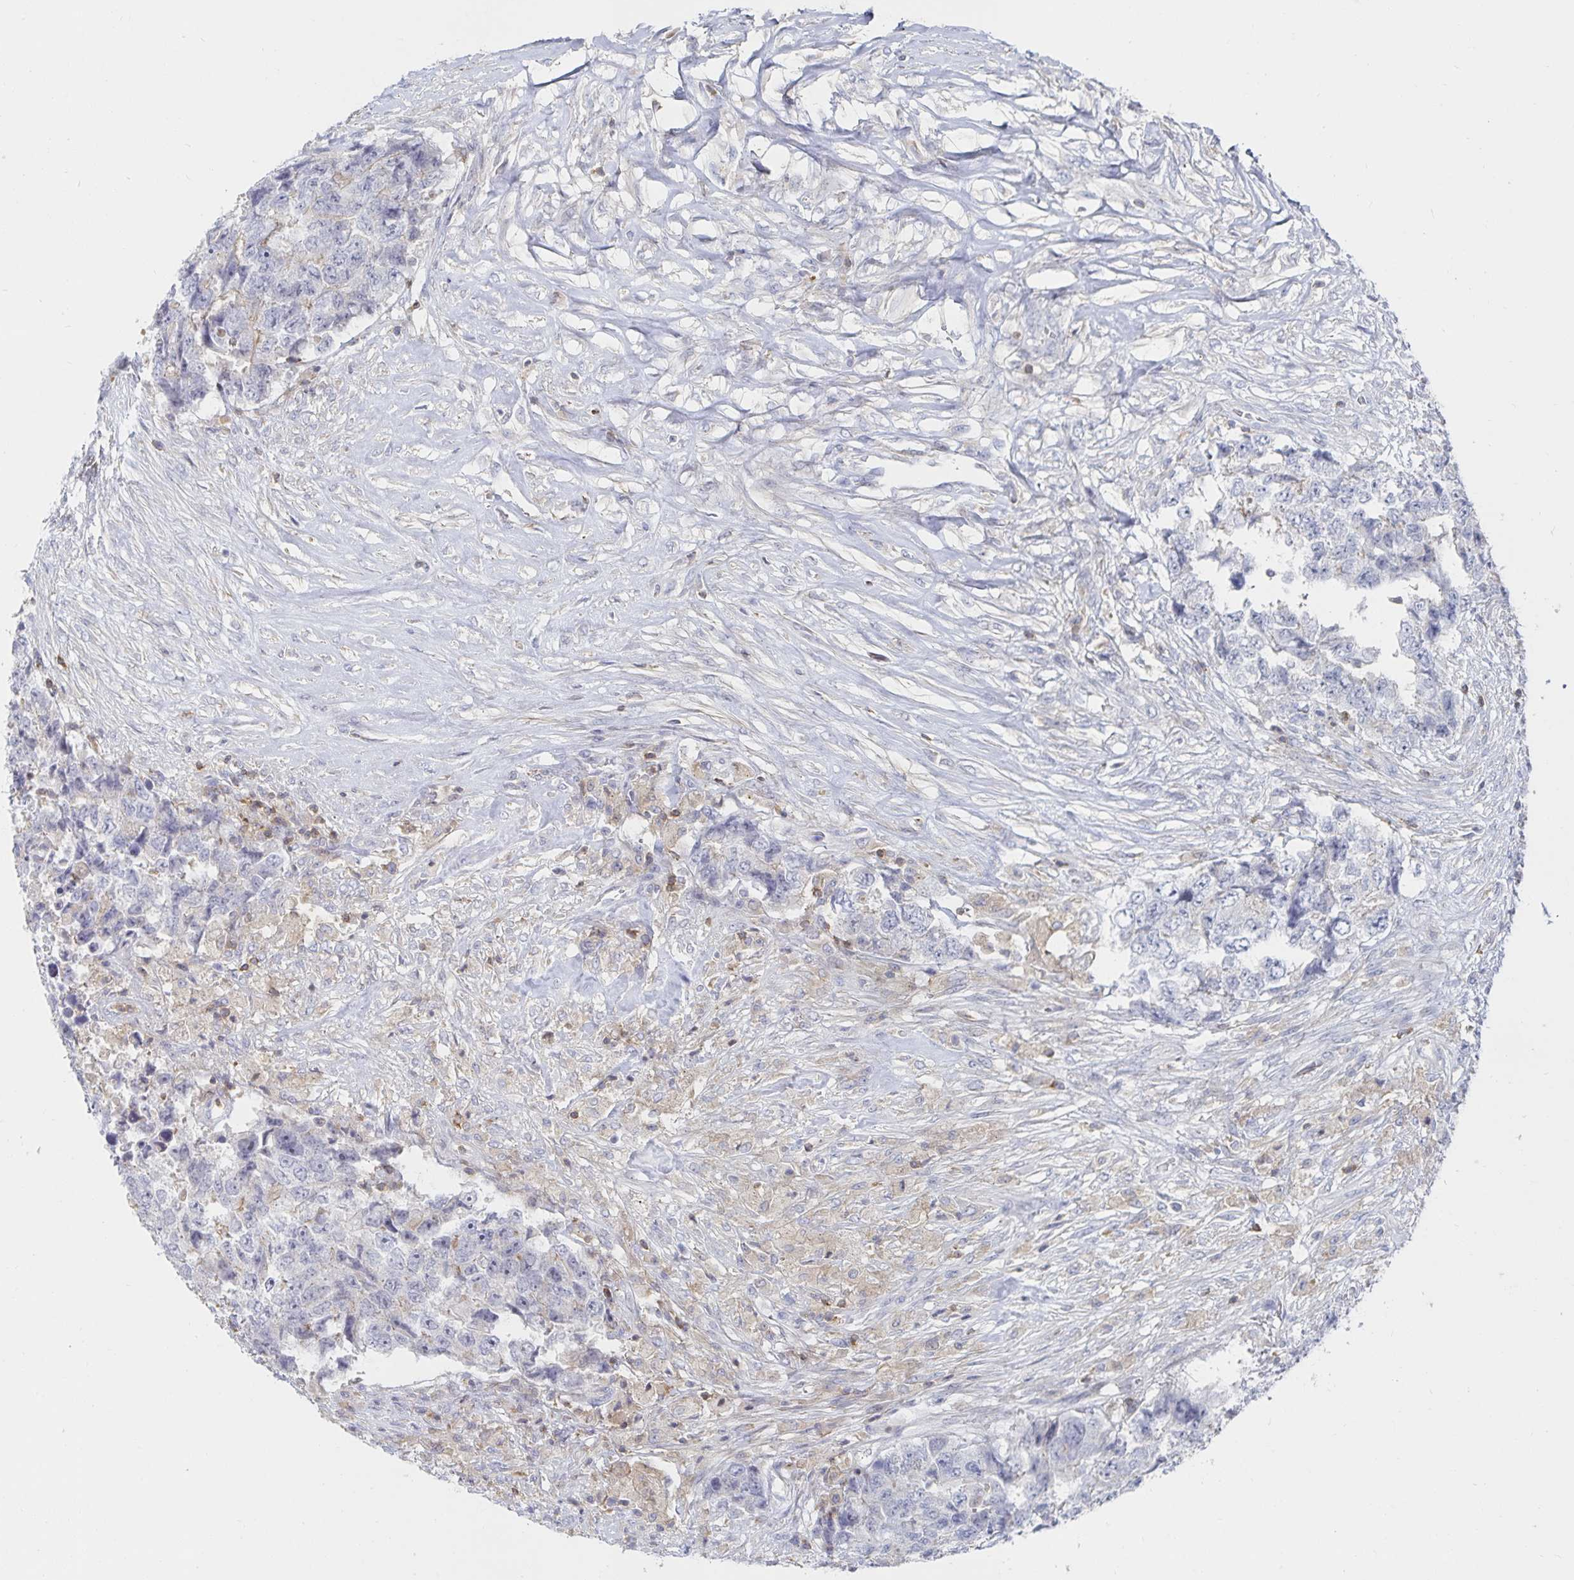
{"staining": {"intensity": "weak", "quantity": "<25%", "location": "cytoplasmic/membranous"}, "tissue": "testis cancer", "cell_type": "Tumor cells", "image_type": "cancer", "snomed": [{"axis": "morphology", "description": "Carcinoma, Embryonal, NOS"}, {"axis": "topography", "description": "Testis"}], "caption": "A micrograph of human testis embryonal carcinoma is negative for staining in tumor cells. (DAB IHC, high magnification).", "gene": "PIK3CD", "patient": {"sex": "male", "age": 24}}